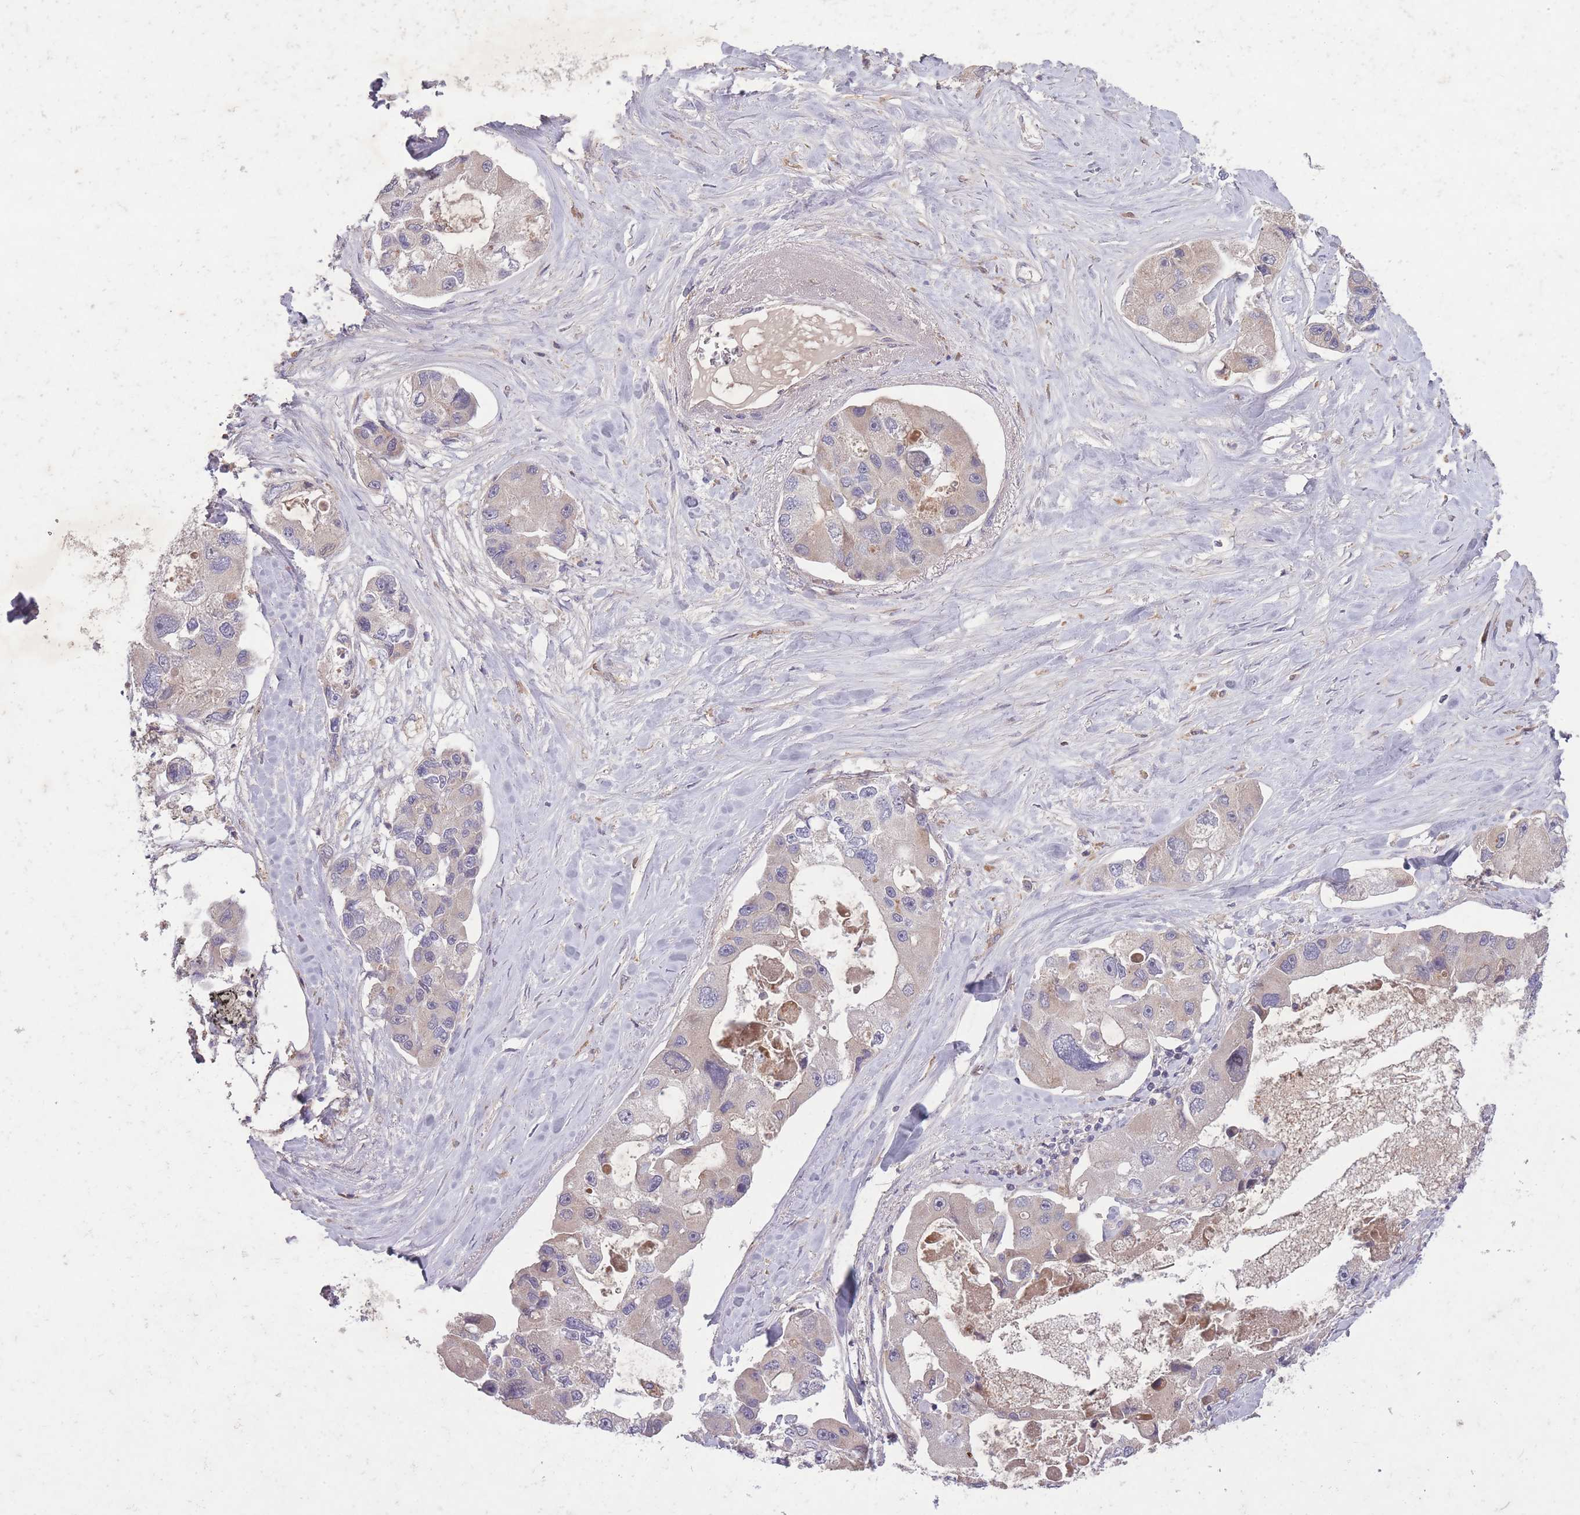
{"staining": {"intensity": "negative", "quantity": "none", "location": "none"}, "tissue": "lung cancer", "cell_type": "Tumor cells", "image_type": "cancer", "snomed": [{"axis": "morphology", "description": "Adenocarcinoma, NOS"}, {"axis": "topography", "description": "Lung"}], "caption": "Human adenocarcinoma (lung) stained for a protein using immunohistochemistry displays no staining in tumor cells.", "gene": "OR2V2", "patient": {"sex": "female", "age": 54}}